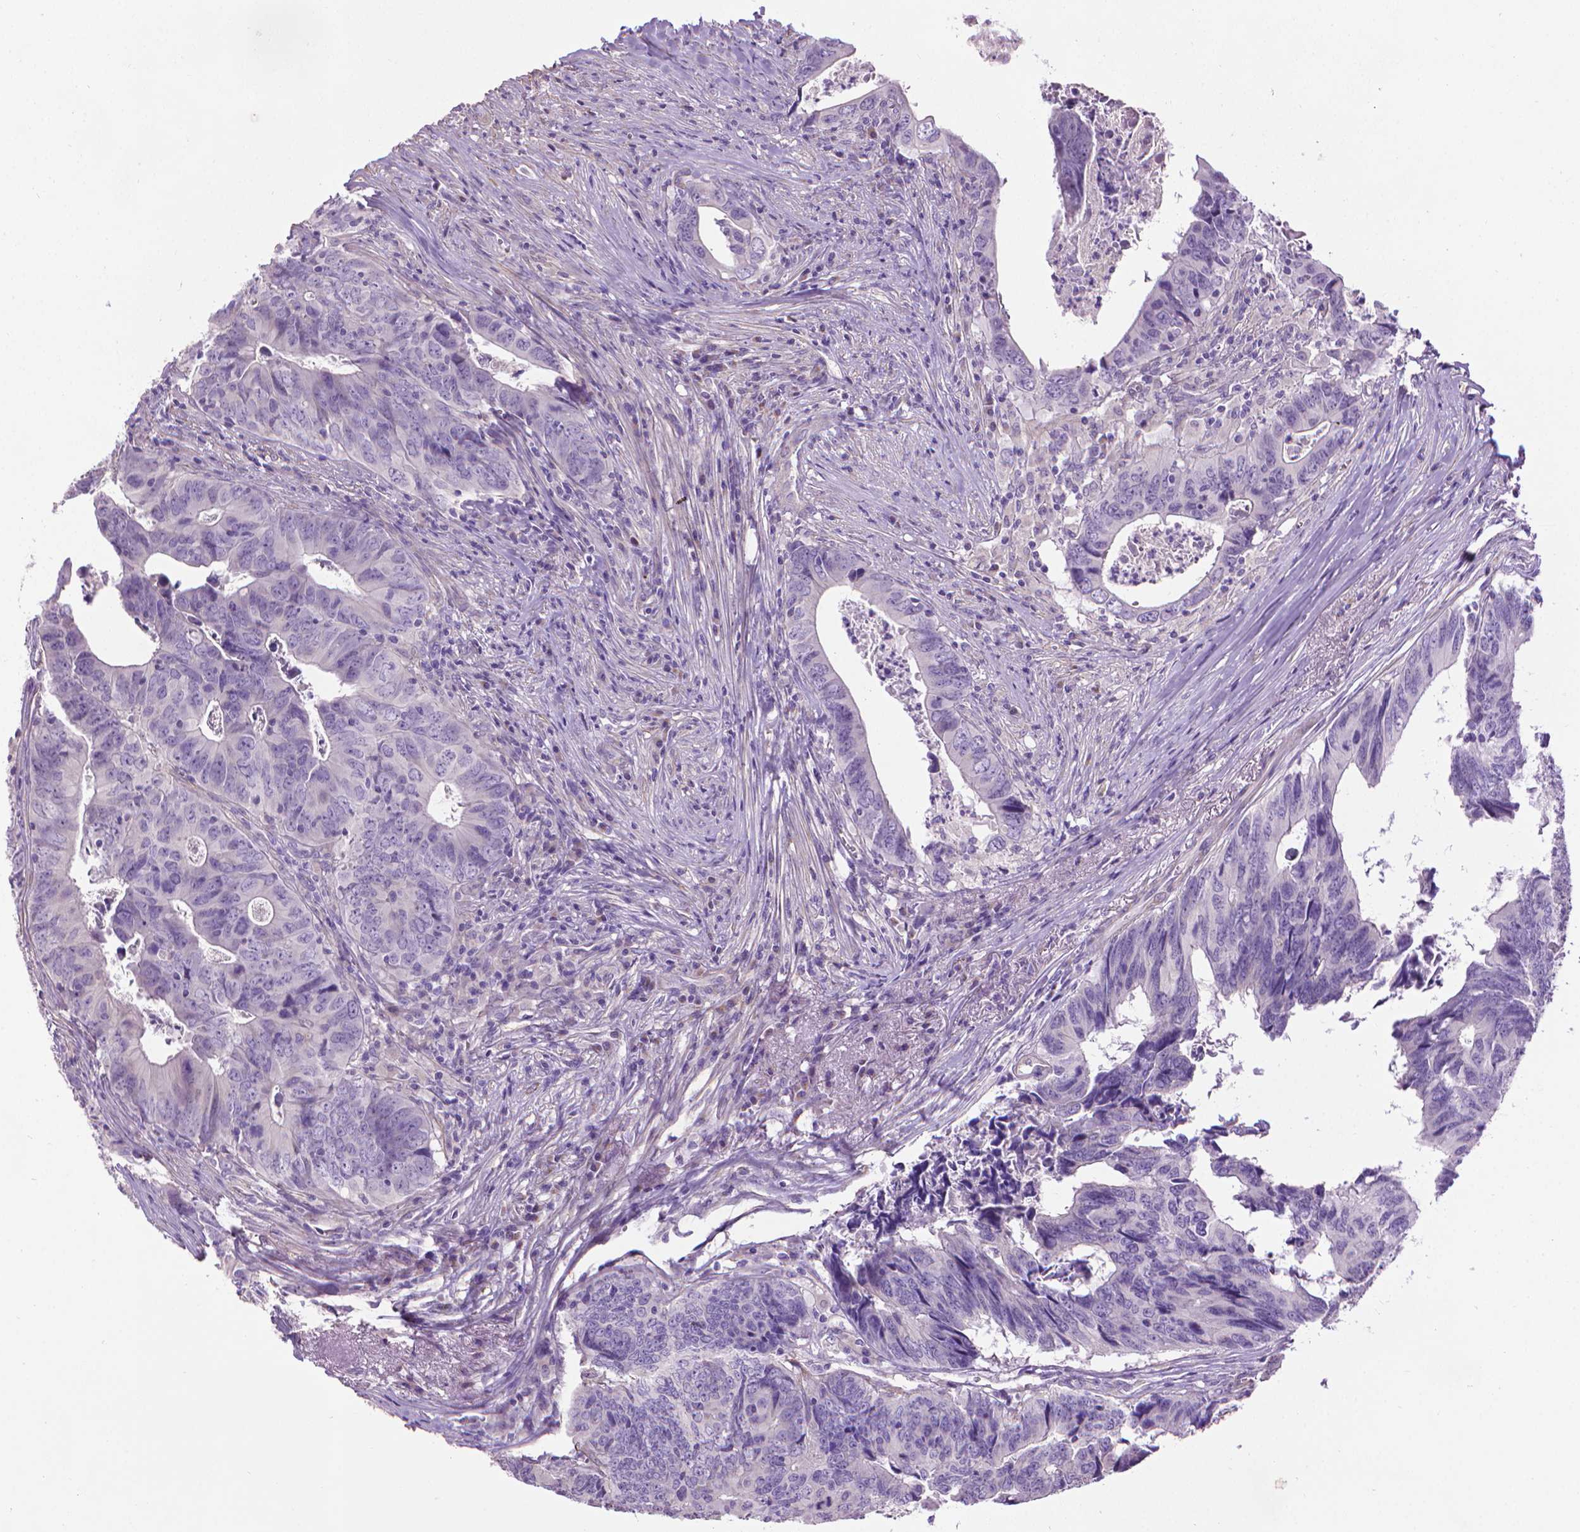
{"staining": {"intensity": "negative", "quantity": "none", "location": "none"}, "tissue": "colorectal cancer", "cell_type": "Tumor cells", "image_type": "cancer", "snomed": [{"axis": "morphology", "description": "Adenocarcinoma, NOS"}, {"axis": "topography", "description": "Colon"}], "caption": "DAB immunohistochemical staining of colorectal cancer (adenocarcinoma) demonstrates no significant positivity in tumor cells.", "gene": "AQP10", "patient": {"sex": "female", "age": 82}}